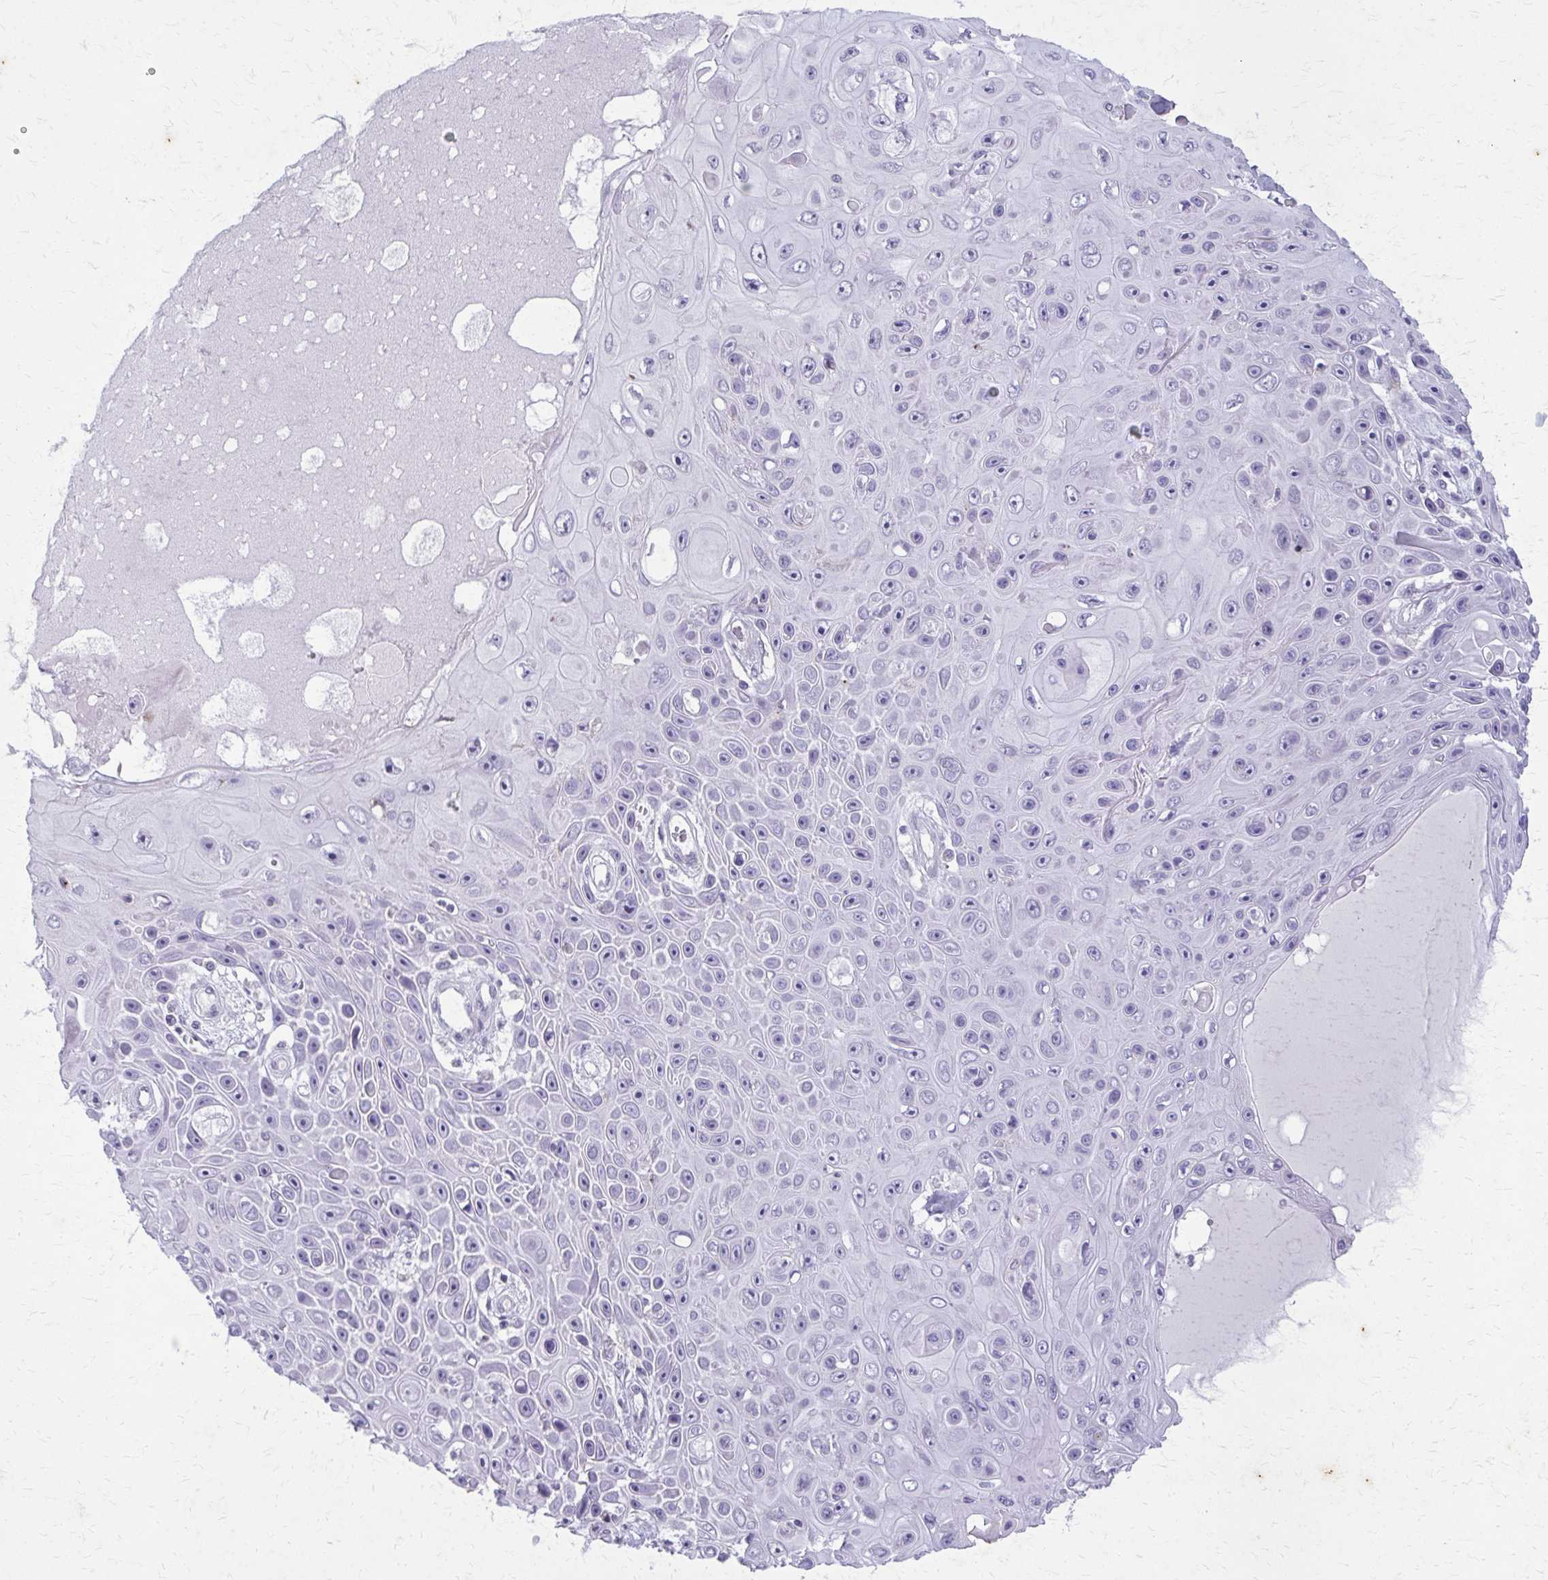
{"staining": {"intensity": "negative", "quantity": "none", "location": "none"}, "tissue": "skin cancer", "cell_type": "Tumor cells", "image_type": "cancer", "snomed": [{"axis": "morphology", "description": "Squamous cell carcinoma, NOS"}, {"axis": "topography", "description": "Skin"}], "caption": "IHC micrograph of neoplastic tissue: human skin squamous cell carcinoma stained with DAB exhibits no significant protein staining in tumor cells. (Immunohistochemistry, brightfield microscopy, high magnification).", "gene": "CARD9", "patient": {"sex": "male", "age": 82}}